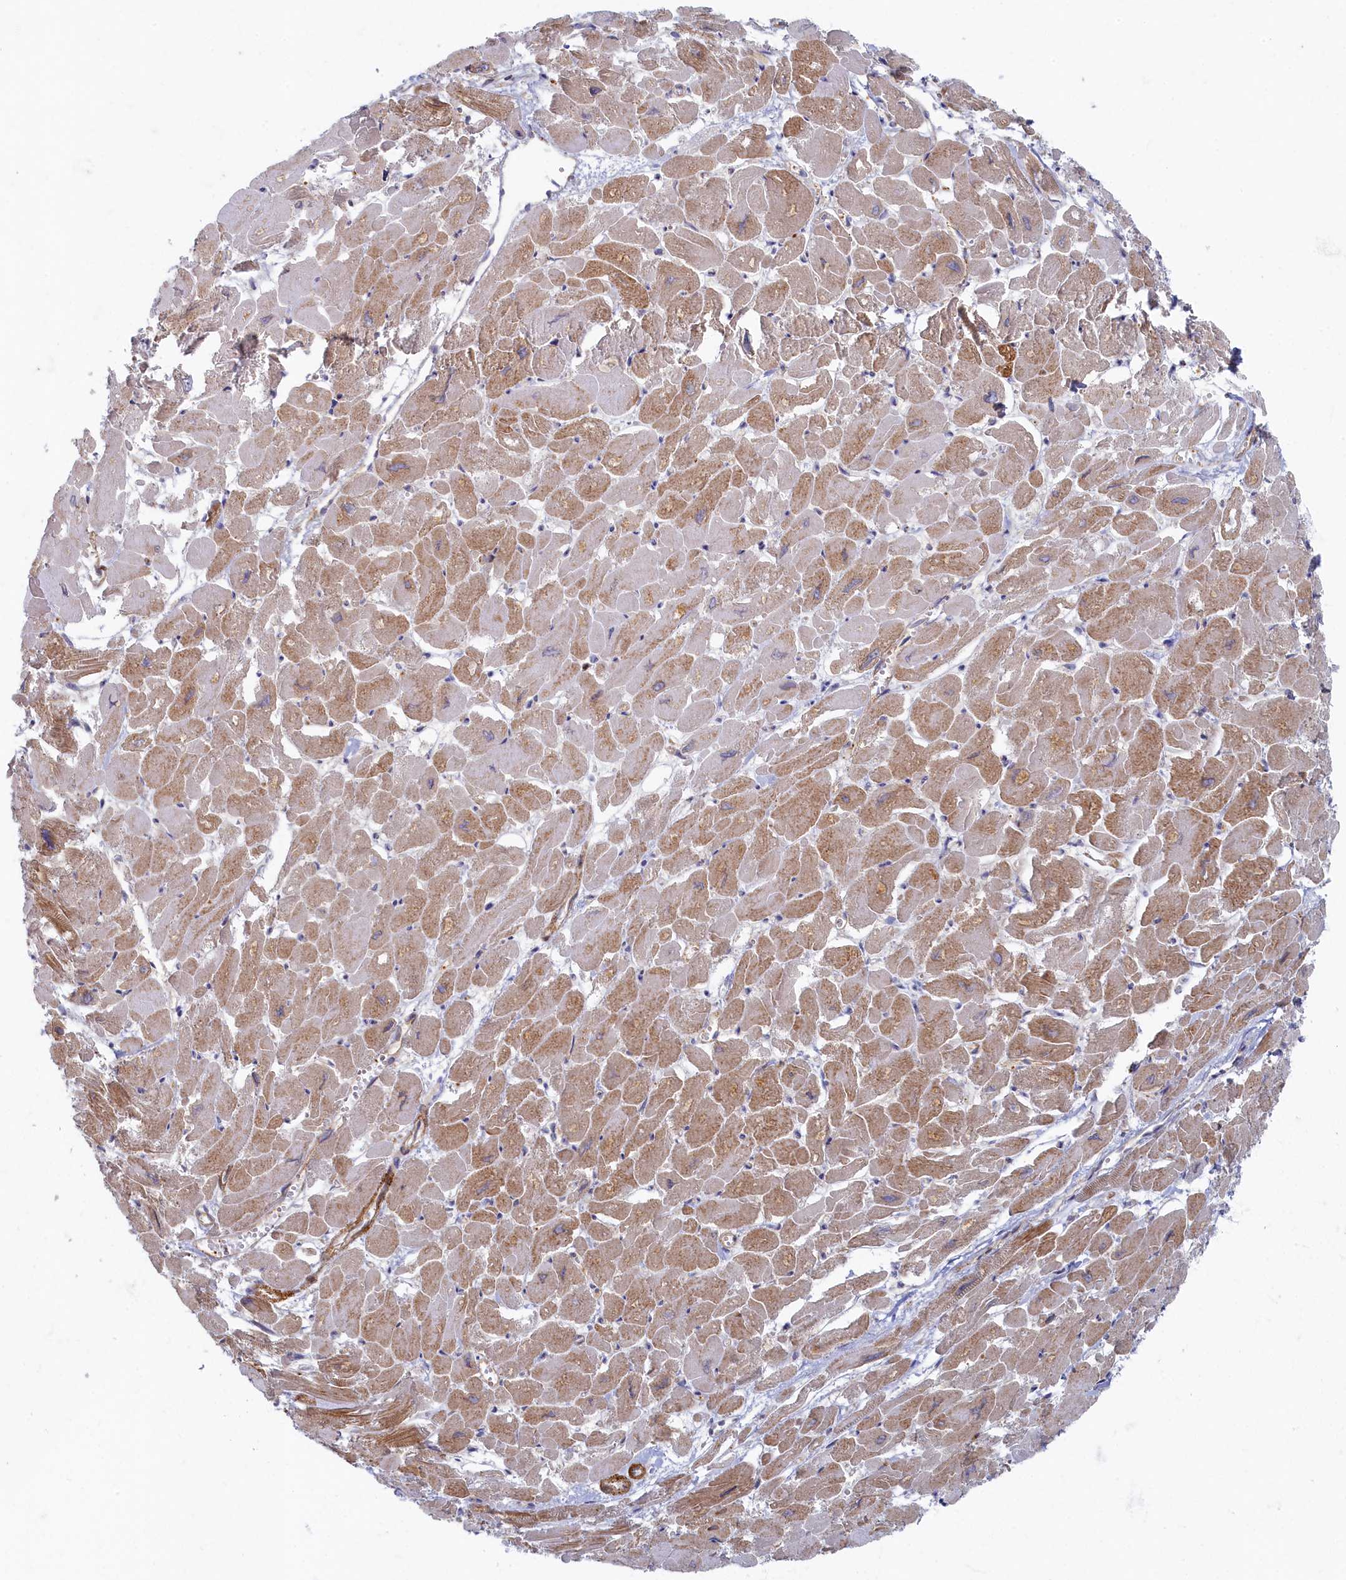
{"staining": {"intensity": "moderate", "quantity": "25%-75%", "location": "cytoplasmic/membranous"}, "tissue": "heart muscle", "cell_type": "Cardiomyocytes", "image_type": "normal", "snomed": [{"axis": "morphology", "description": "Normal tissue, NOS"}, {"axis": "topography", "description": "Heart"}], "caption": "High-power microscopy captured an immunohistochemistry (IHC) histopathology image of unremarkable heart muscle, revealing moderate cytoplasmic/membranous expression in approximately 25%-75% of cardiomyocytes.", "gene": "PSMG2", "patient": {"sex": "male", "age": 54}}